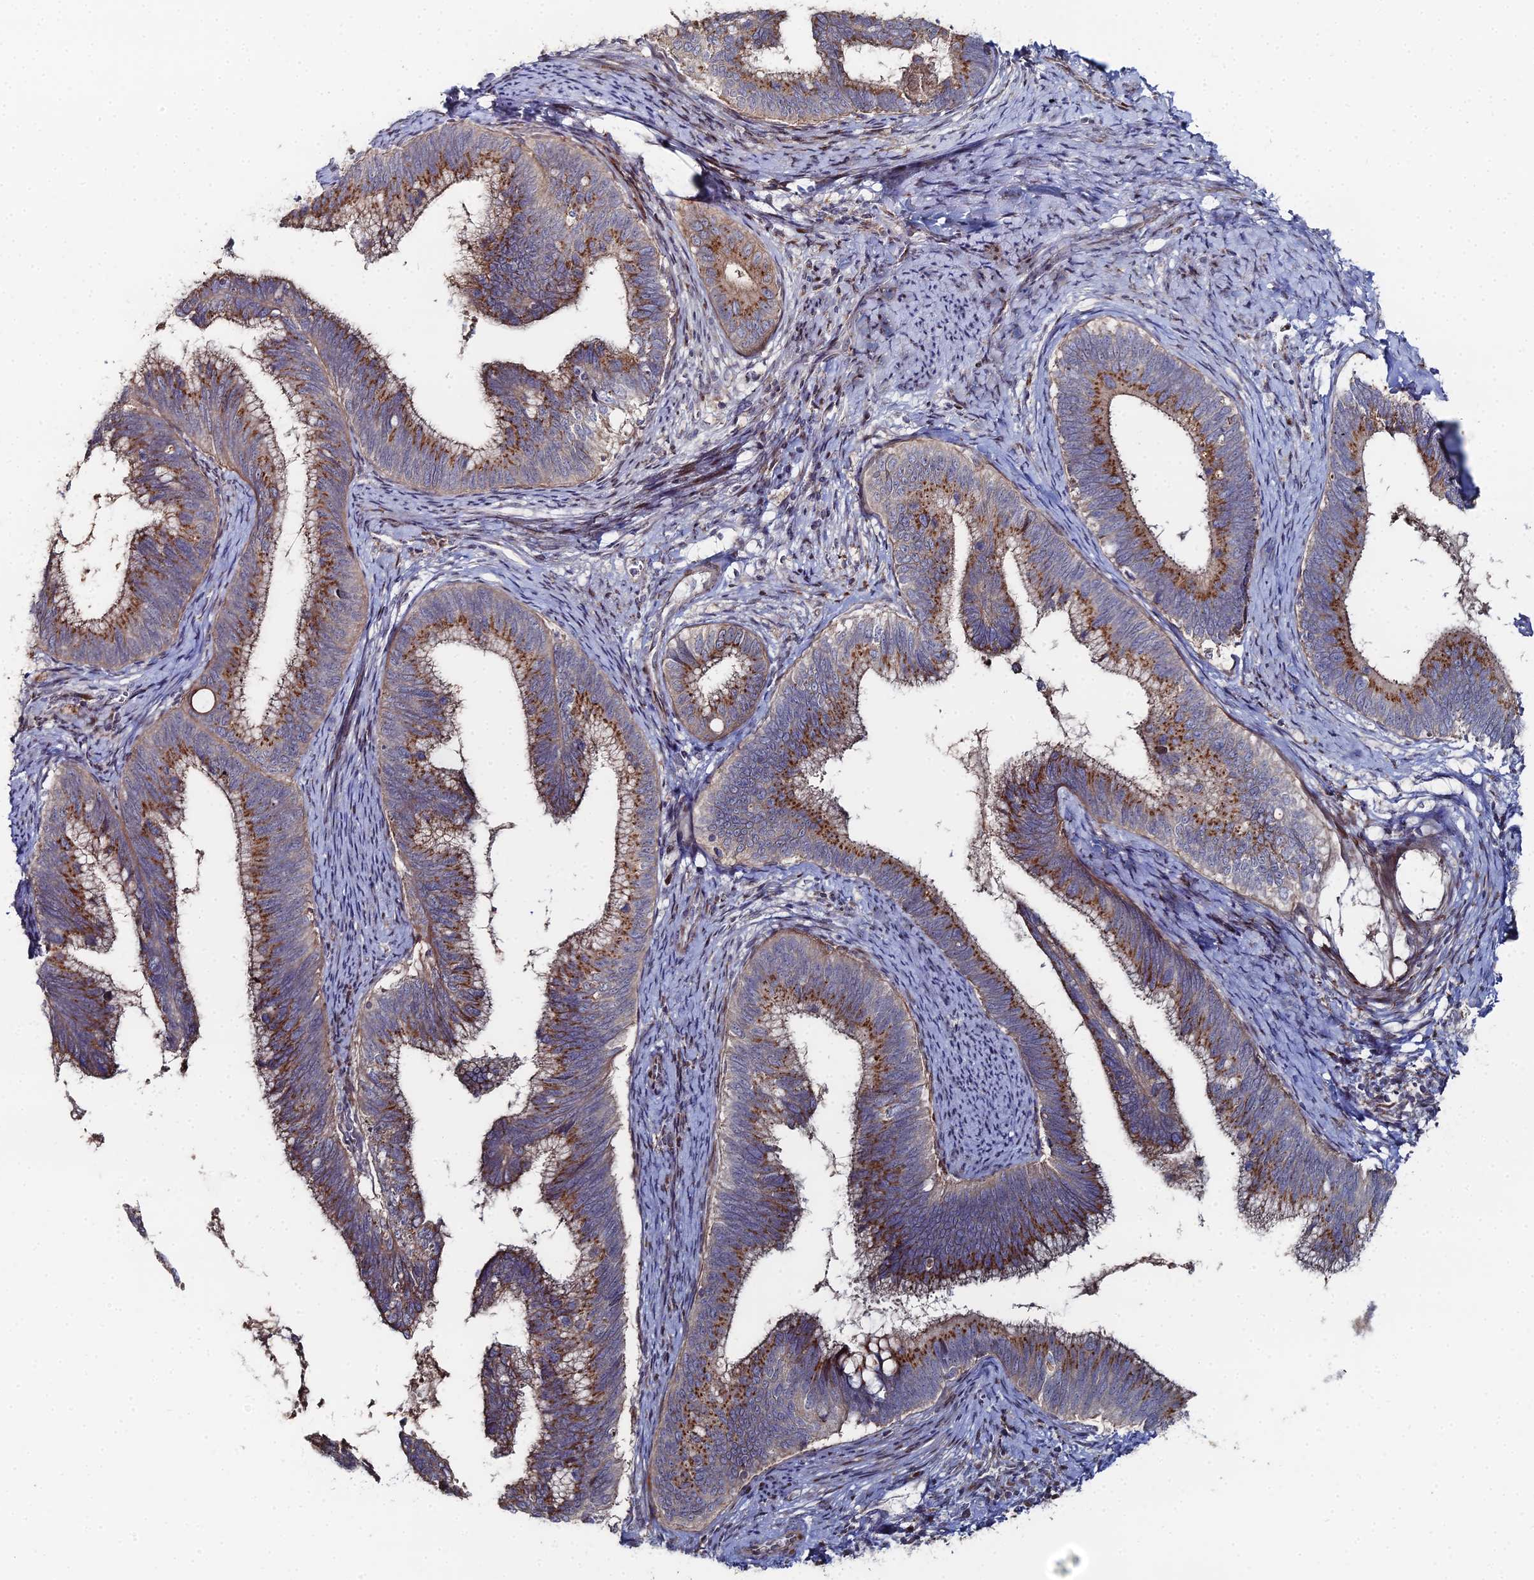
{"staining": {"intensity": "moderate", "quantity": ">75%", "location": "cytoplasmic/membranous"}, "tissue": "cervical cancer", "cell_type": "Tumor cells", "image_type": "cancer", "snomed": [{"axis": "morphology", "description": "Adenocarcinoma, NOS"}, {"axis": "topography", "description": "Cervix"}], "caption": "Cervical cancer was stained to show a protein in brown. There is medium levels of moderate cytoplasmic/membranous positivity in approximately >75% of tumor cells.", "gene": "SGMS1", "patient": {"sex": "female", "age": 42}}